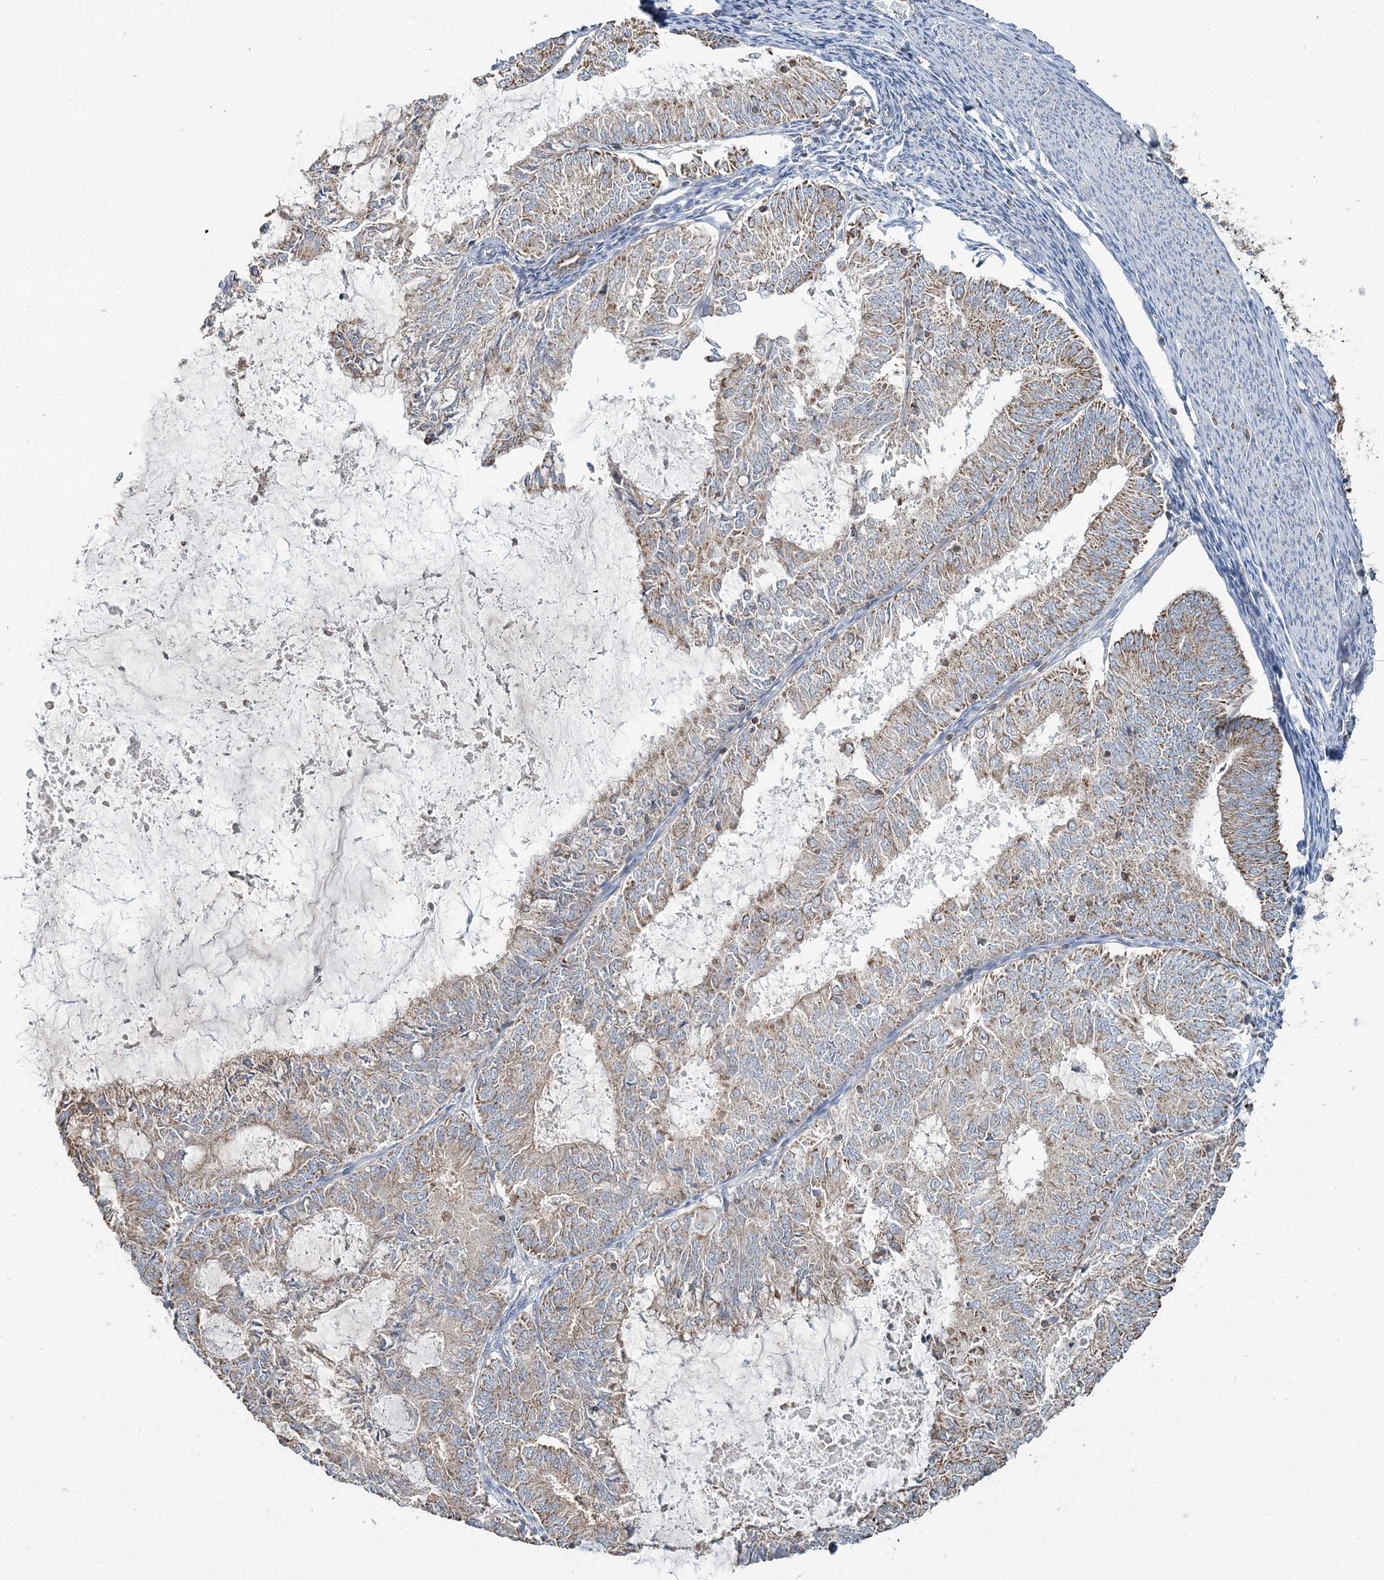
{"staining": {"intensity": "moderate", "quantity": ">75%", "location": "cytoplasmic/membranous"}, "tissue": "endometrial cancer", "cell_type": "Tumor cells", "image_type": "cancer", "snomed": [{"axis": "morphology", "description": "Adenocarcinoma, NOS"}, {"axis": "topography", "description": "Endometrium"}], "caption": "The immunohistochemical stain highlights moderate cytoplasmic/membranous positivity in tumor cells of endometrial cancer tissue.", "gene": "TMLHE", "patient": {"sex": "female", "age": 57}}